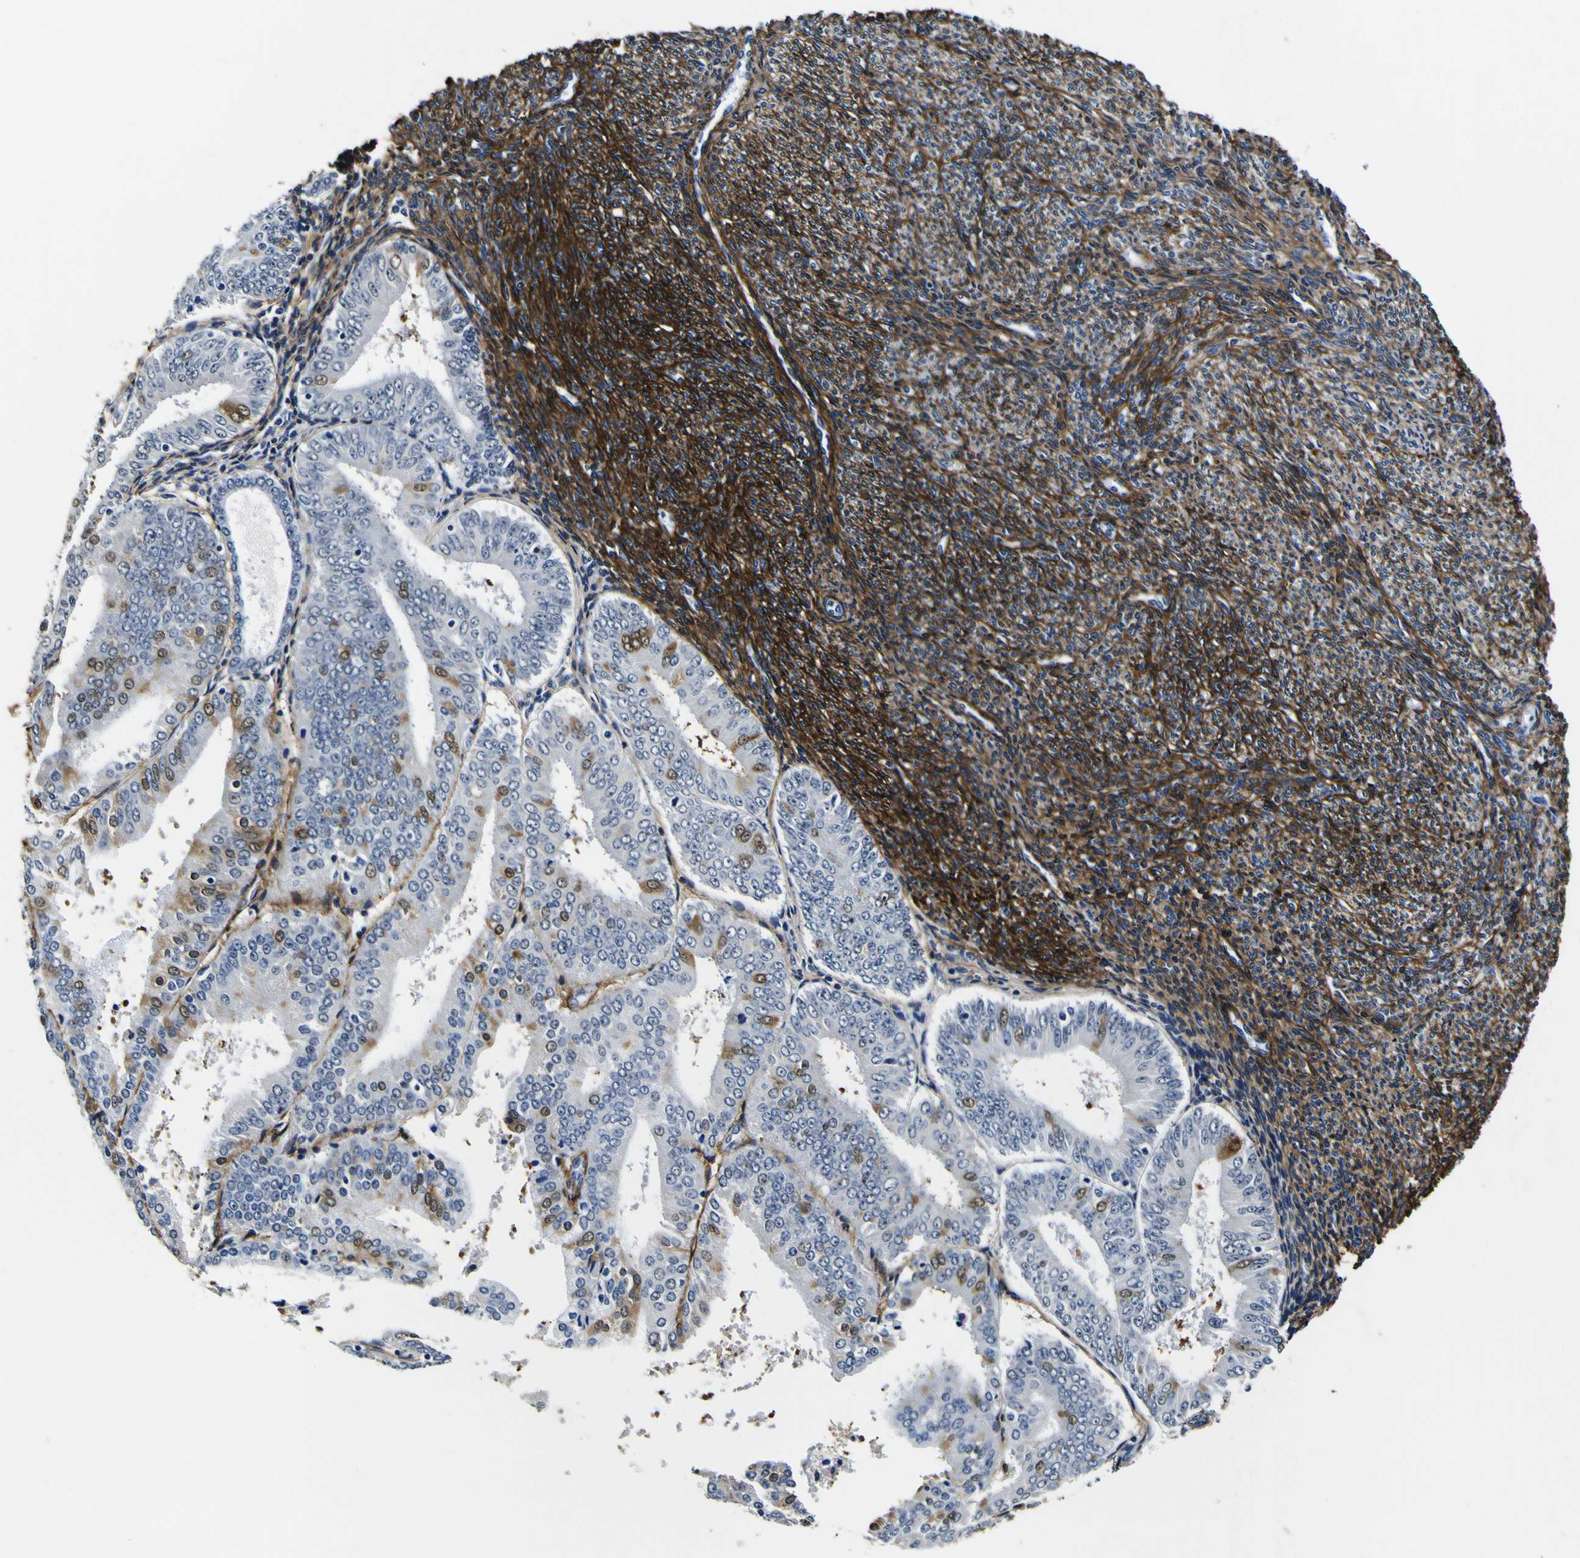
{"staining": {"intensity": "moderate", "quantity": "<25%", "location": "nuclear"}, "tissue": "endometrial cancer", "cell_type": "Tumor cells", "image_type": "cancer", "snomed": [{"axis": "morphology", "description": "Adenocarcinoma, NOS"}, {"axis": "topography", "description": "Endometrium"}], "caption": "Protein staining of endometrial adenocarcinoma tissue shows moderate nuclear staining in approximately <25% of tumor cells.", "gene": "POSTN", "patient": {"sex": "female", "age": 63}}